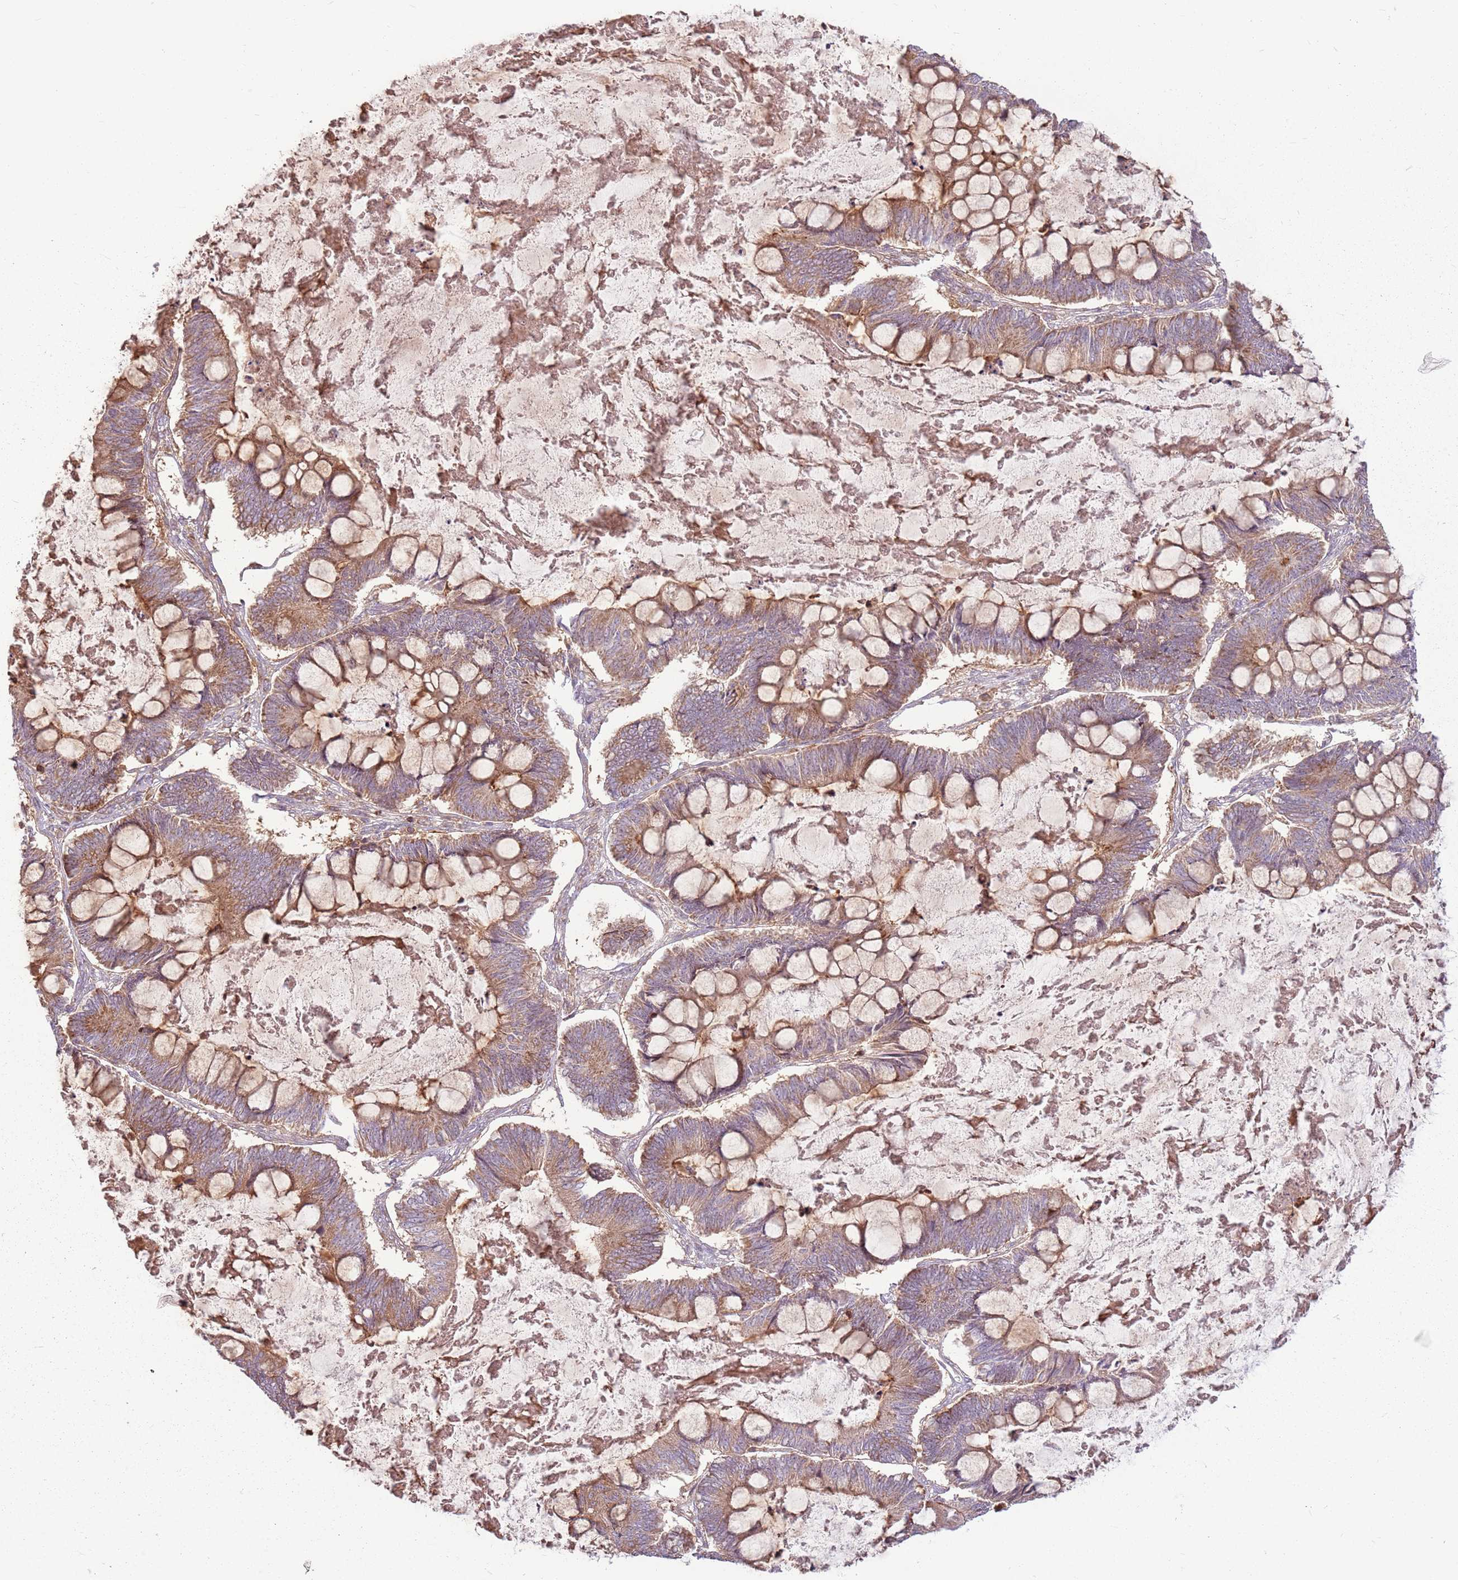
{"staining": {"intensity": "moderate", "quantity": "25%-75%", "location": "cytoplasmic/membranous"}, "tissue": "ovarian cancer", "cell_type": "Tumor cells", "image_type": "cancer", "snomed": [{"axis": "morphology", "description": "Cystadenocarcinoma, mucinous, NOS"}, {"axis": "topography", "description": "Ovary"}], "caption": "Immunohistochemistry of ovarian cancer demonstrates medium levels of moderate cytoplasmic/membranous expression in approximately 25%-75% of tumor cells.", "gene": "RPL21", "patient": {"sex": "female", "age": 61}}